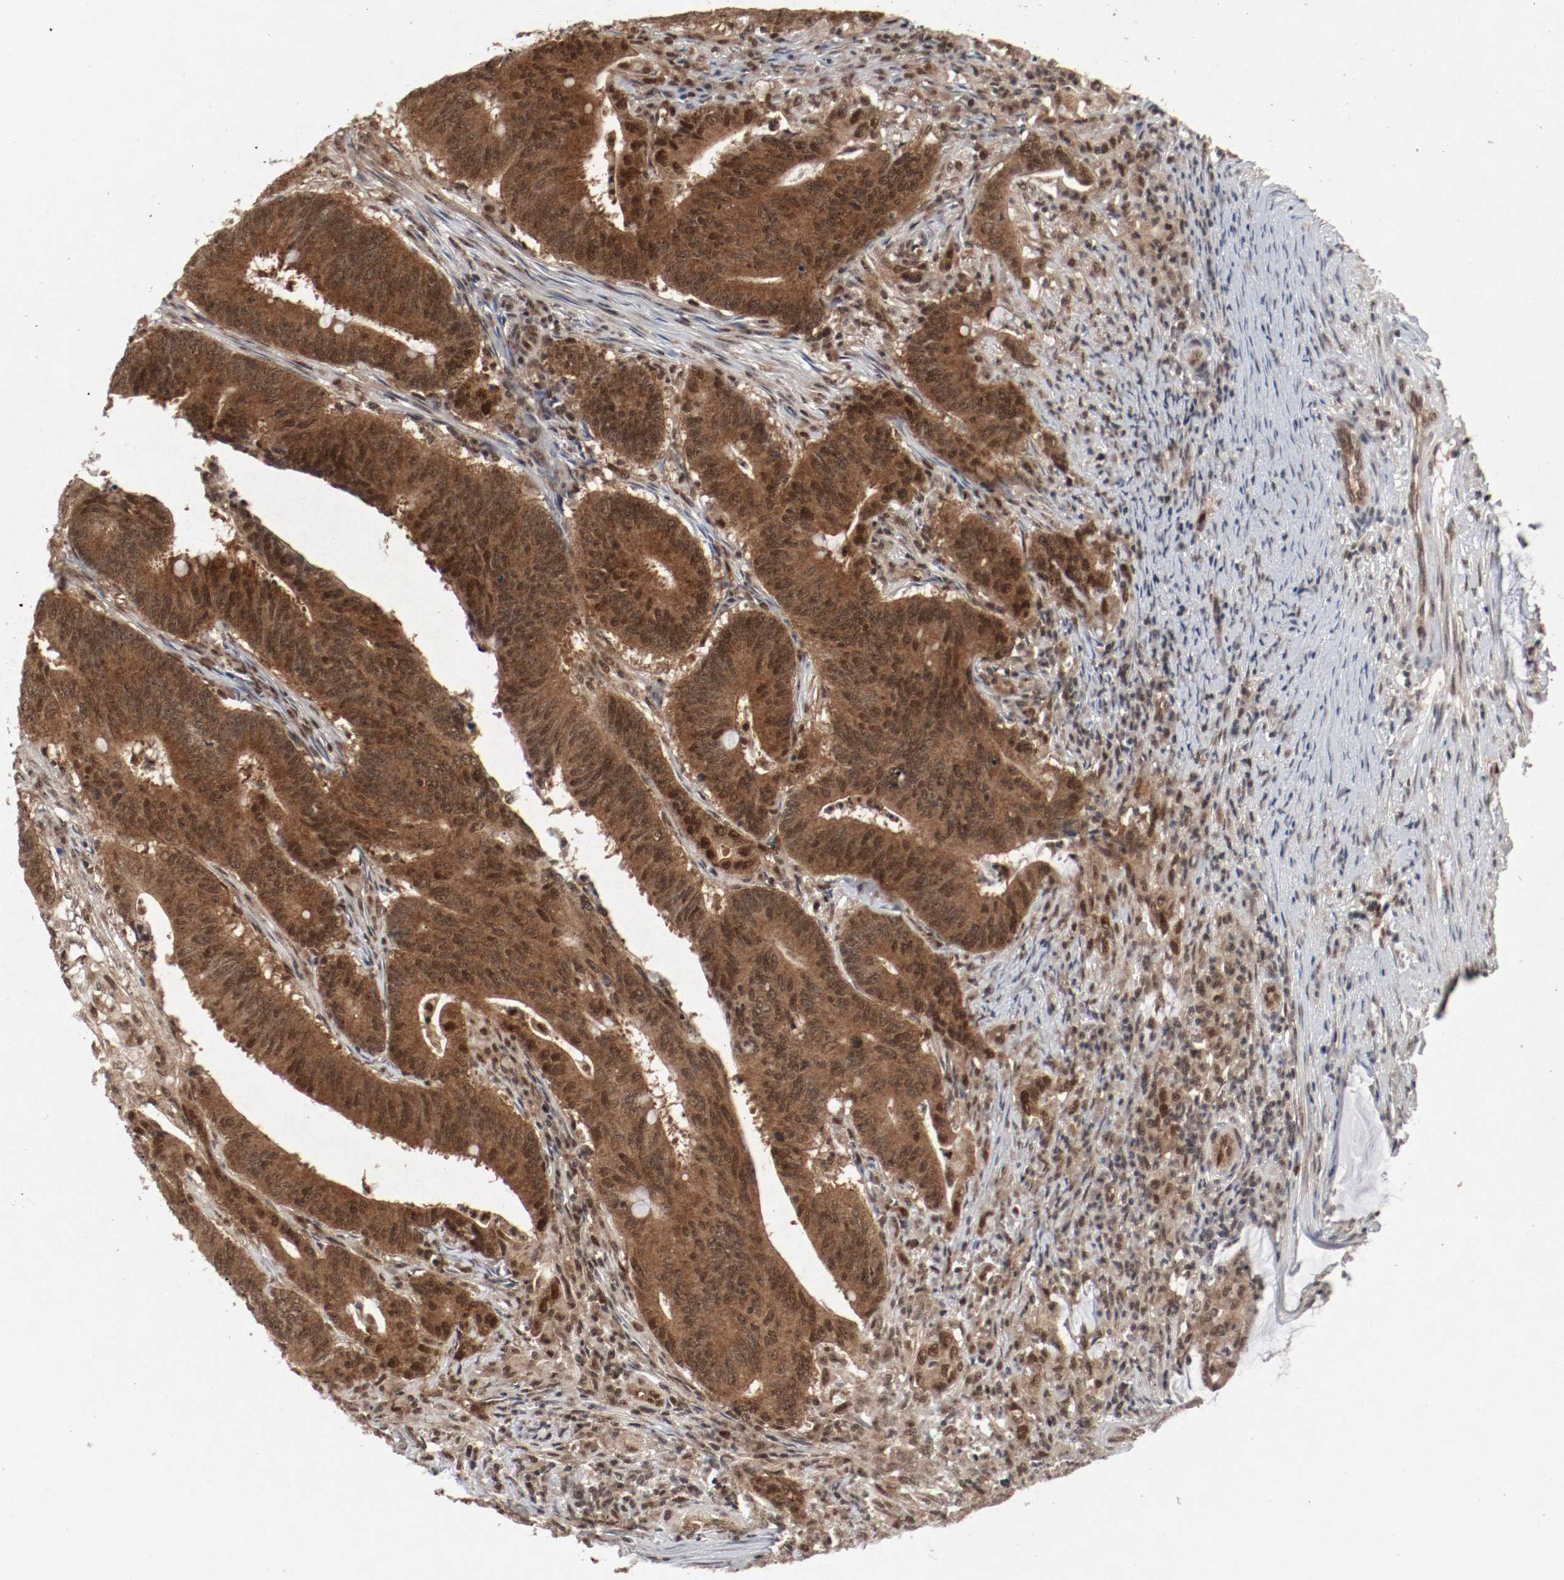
{"staining": {"intensity": "strong", "quantity": ">75%", "location": "cytoplasmic/membranous,nuclear"}, "tissue": "colorectal cancer", "cell_type": "Tumor cells", "image_type": "cancer", "snomed": [{"axis": "morphology", "description": "Adenocarcinoma, NOS"}, {"axis": "topography", "description": "Colon"}], "caption": "Protein positivity by immunohistochemistry exhibits strong cytoplasmic/membranous and nuclear expression in approximately >75% of tumor cells in adenocarcinoma (colorectal). The staining was performed using DAB (3,3'-diaminobenzidine), with brown indicating positive protein expression. Nuclei are stained blue with hematoxylin.", "gene": "CSNK2B", "patient": {"sex": "male", "age": 45}}